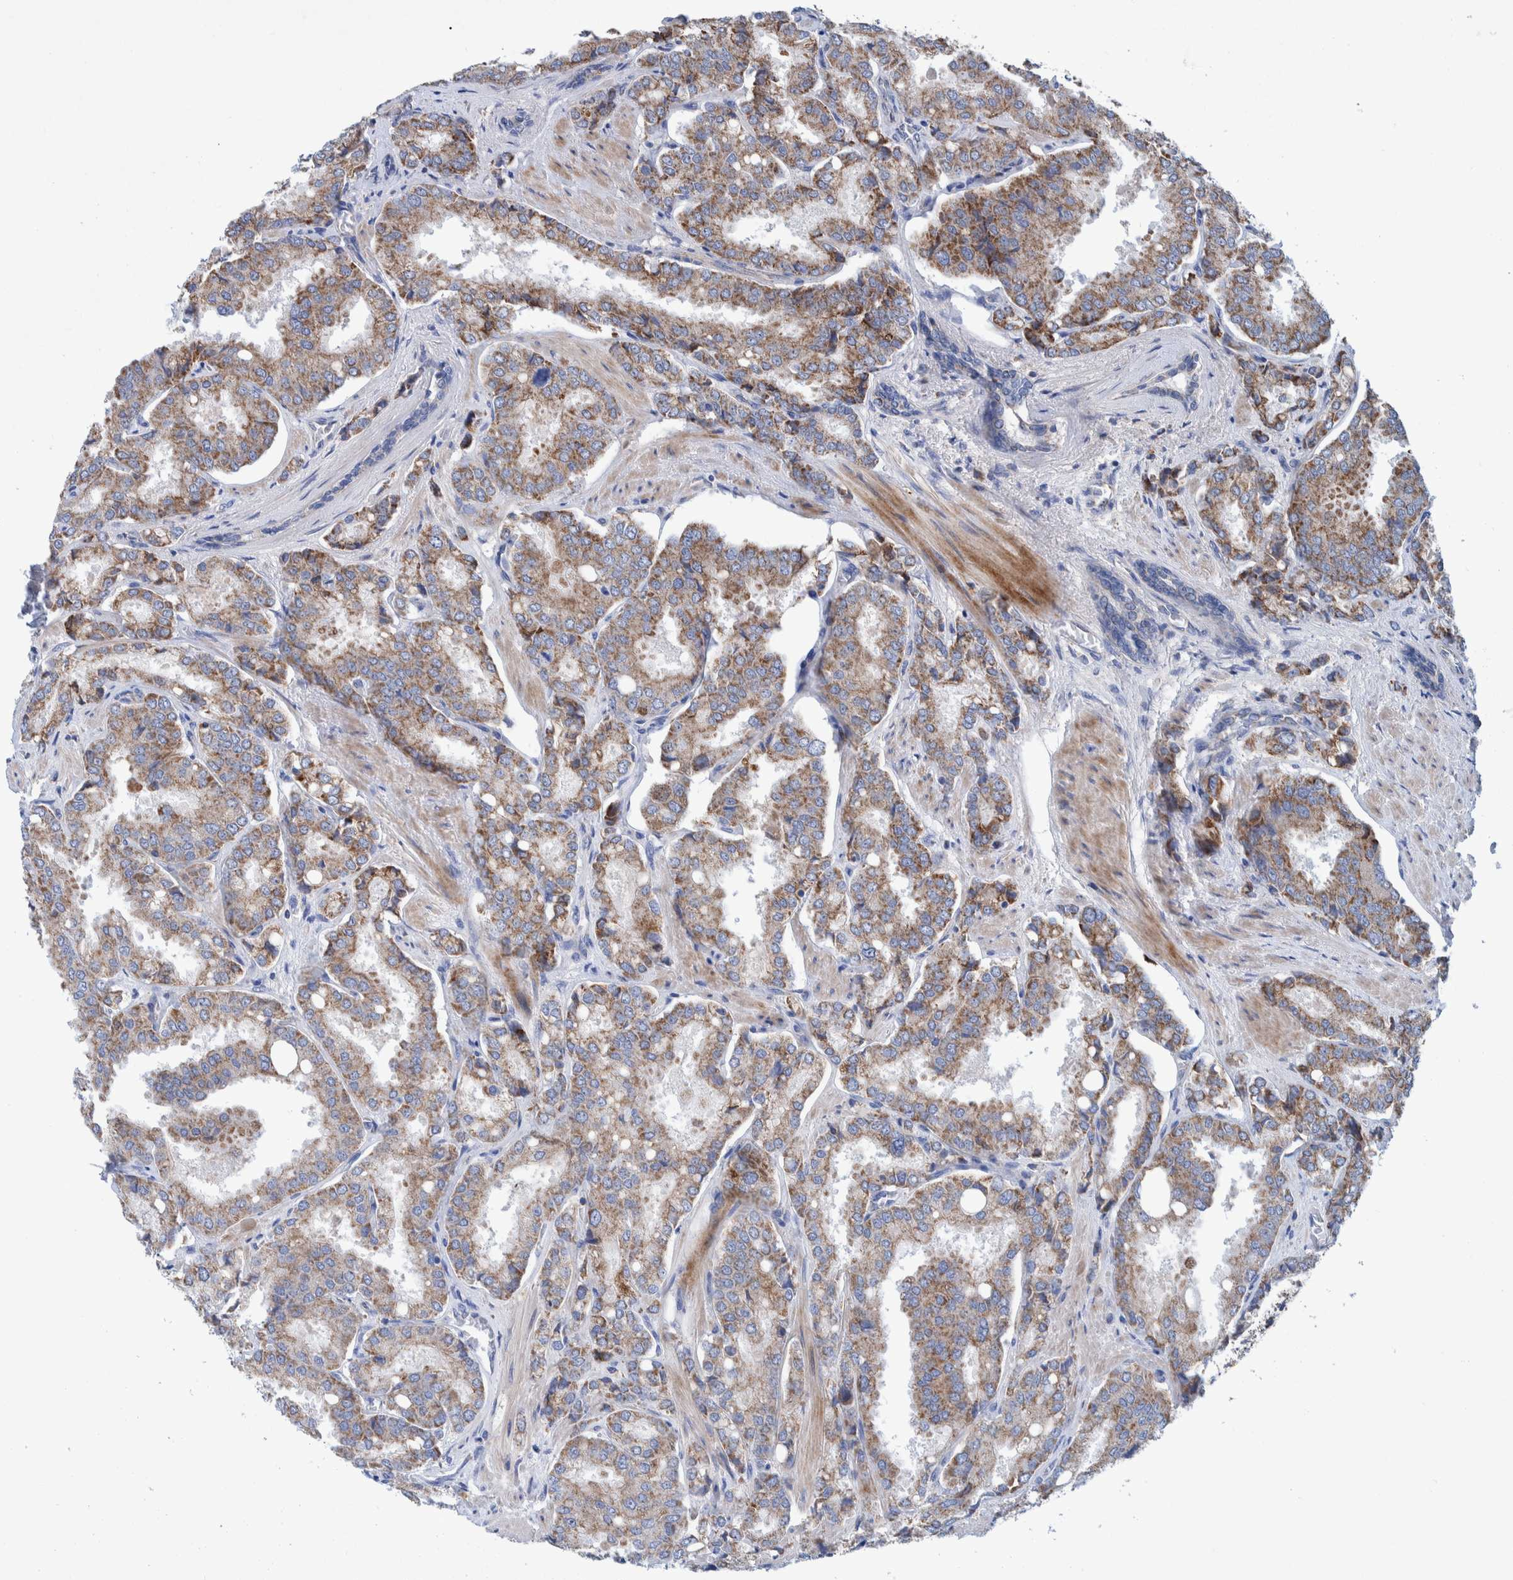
{"staining": {"intensity": "moderate", "quantity": ">75%", "location": "cytoplasmic/membranous"}, "tissue": "prostate cancer", "cell_type": "Tumor cells", "image_type": "cancer", "snomed": [{"axis": "morphology", "description": "Adenocarcinoma, High grade"}, {"axis": "topography", "description": "Prostate"}], "caption": "IHC (DAB (3,3'-diaminobenzidine)) staining of human prostate cancer demonstrates moderate cytoplasmic/membranous protein expression in about >75% of tumor cells.", "gene": "DECR1", "patient": {"sex": "male", "age": 50}}